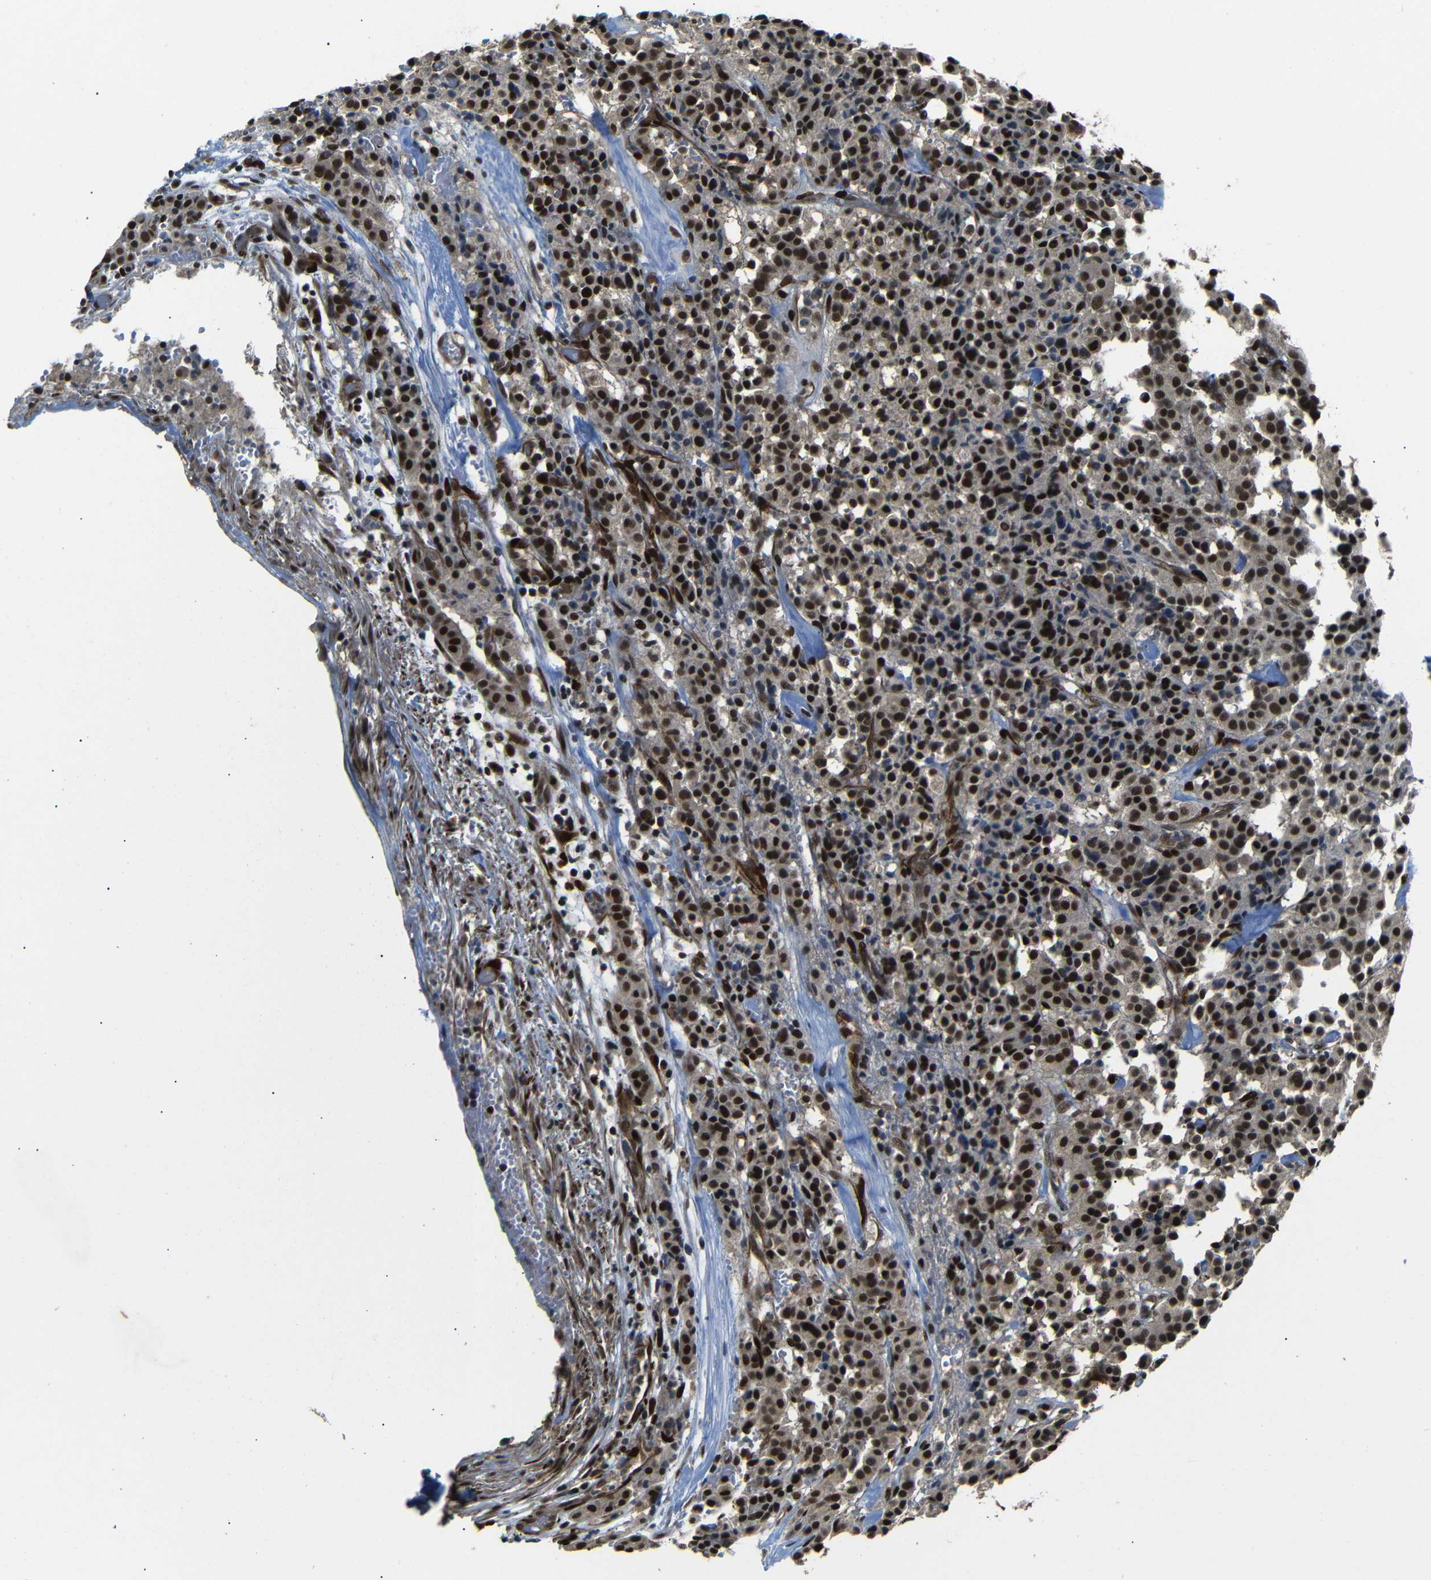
{"staining": {"intensity": "strong", "quantity": ">75%", "location": "nuclear"}, "tissue": "carcinoid", "cell_type": "Tumor cells", "image_type": "cancer", "snomed": [{"axis": "morphology", "description": "Carcinoid, malignant, NOS"}, {"axis": "topography", "description": "Lung"}], "caption": "This image shows IHC staining of malignant carcinoid, with high strong nuclear expression in about >75% of tumor cells.", "gene": "TBX2", "patient": {"sex": "male", "age": 30}}